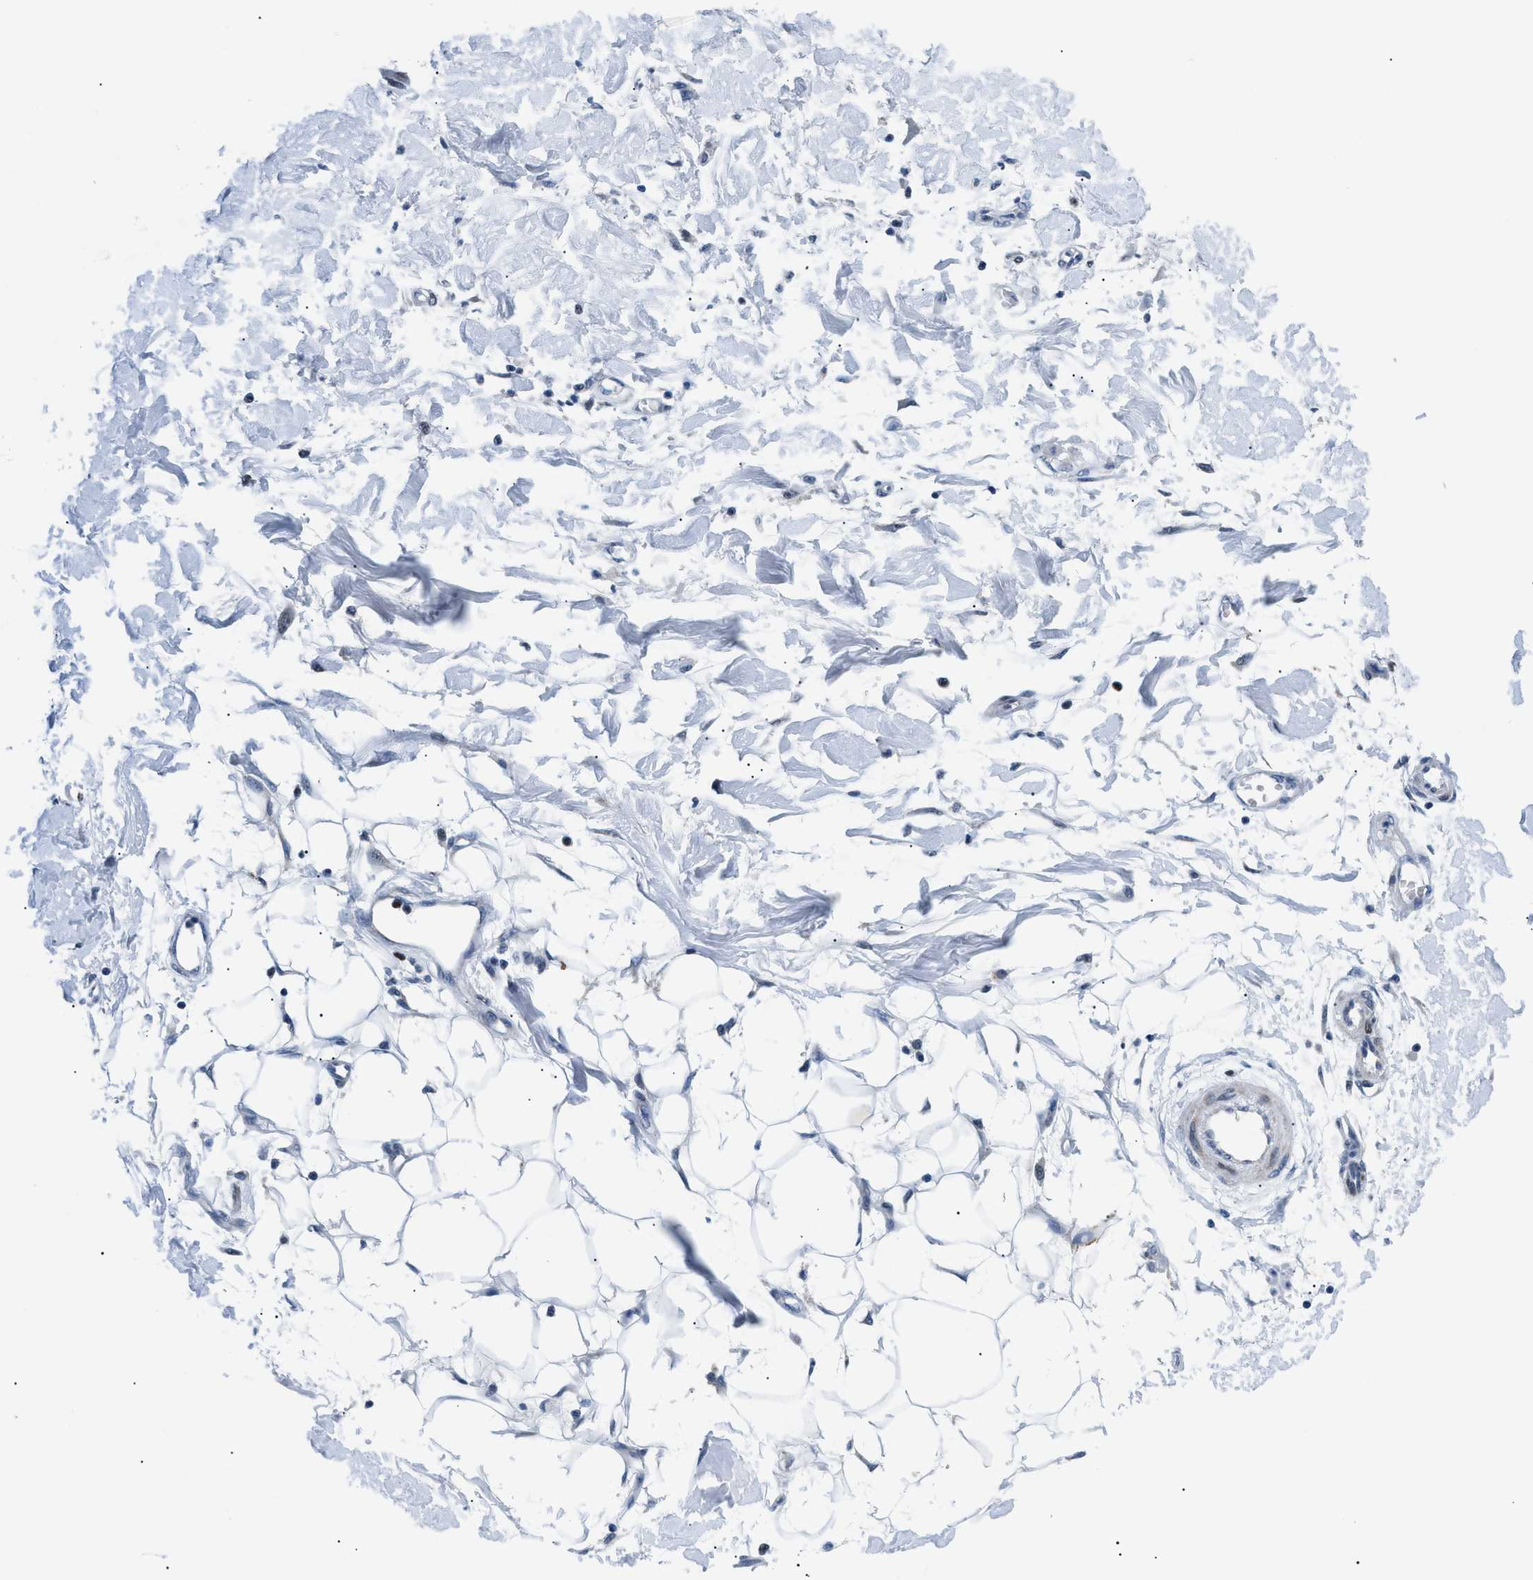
{"staining": {"intensity": "negative", "quantity": "none", "location": "none"}, "tissue": "adipose tissue", "cell_type": "Adipocytes", "image_type": "normal", "snomed": [{"axis": "morphology", "description": "Normal tissue, NOS"}, {"axis": "morphology", "description": "Squamous cell carcinoma, NOS"}, {"axis": "topography", "description": "Skin"}, {"axis": "topography", "description": "Peripheral nerve tissue"}], "caption": "Immunohistochemical staining of benign human adipose tissue displays no significant staining in adipocytes.", "gene": "SMARCC1", "patient": {"sex": "male", "age": 83}}